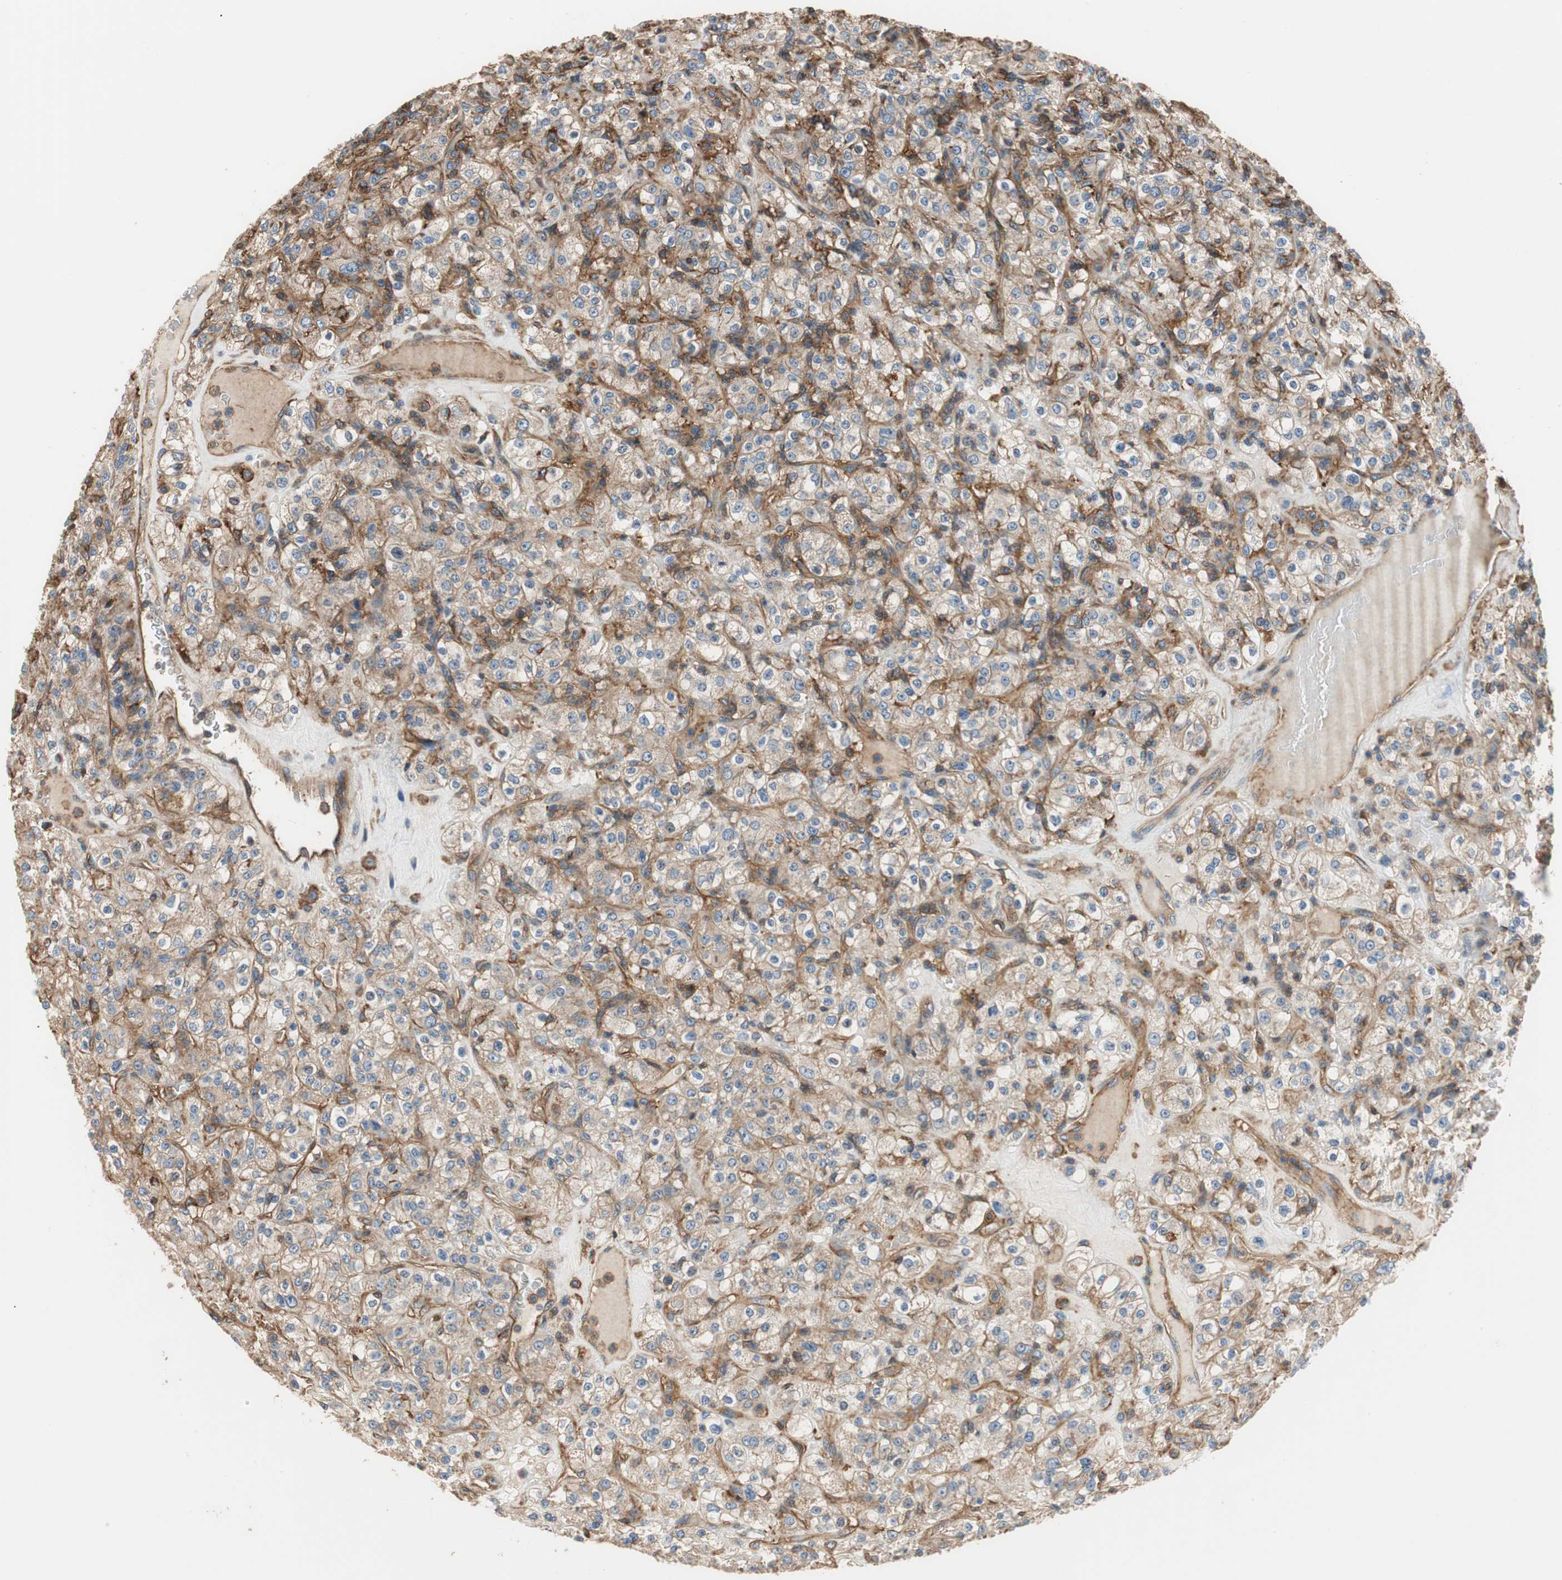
{"staining": {"intensity": "negative", "quantity": "none", "location": "none"}, "tissue": "renal cancer", "cell_type": "Tumor cells", "image_type": "cancer", "snomed": [{"axis": "morphology", "description": "Normal tissue, NOS"}, {"axis": "morphology", "description": "Adenocarcinoma, NOS"}, {"axis": "topography", "description": "Kidney"}], "caption": "Adenocarcinoma (renal) stained for a protein using immunohistochemistry shows no expression tumor cells.", "gene": "IL1RL1", "patient": {"sex": "female", "age": 72}}